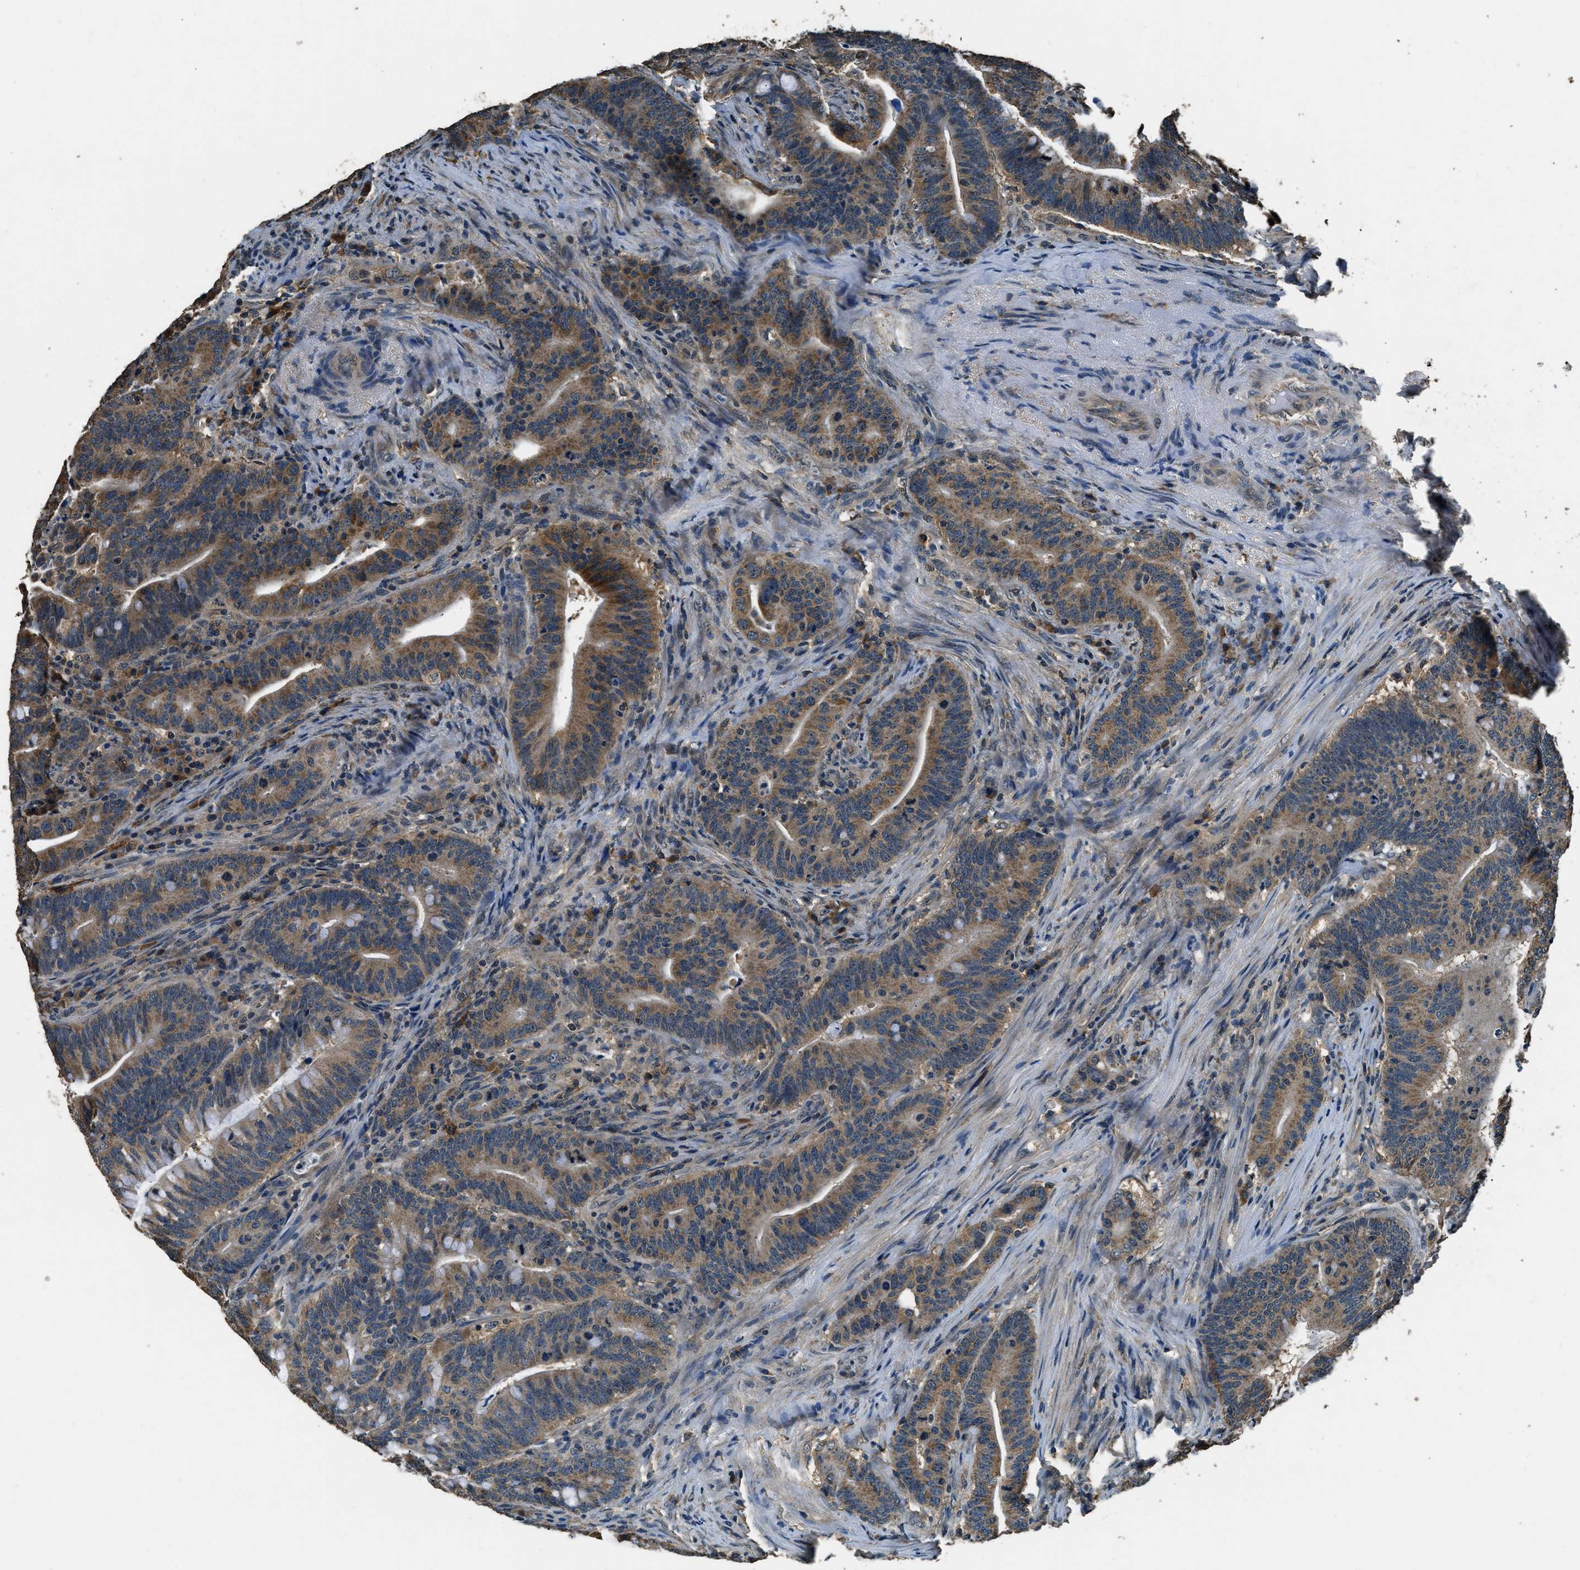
{"staining": {"intensity": "moderate", "quantity": ">75%", "location": "cytoplasmic/membranous"}, "tissue": "colorectal cancer", "cell_type": "Tumor cells", "image_type": "cancer", "snomed": [{"axis": "morphology", "description": "Normal tissue, NOS"}, {"axis": "morphology", "description": "Adenocarcinoma, NOS"}, {"axis": "topography", "description": "Colon"}], "caption": "Protein expression analysis of human colorectal cancer reveals moderate cytoplasmic/membranous positivity in approximately >75% of tumor cells.", "gene": "SALL3", "patient": {"sex": "female", "age": 66}}